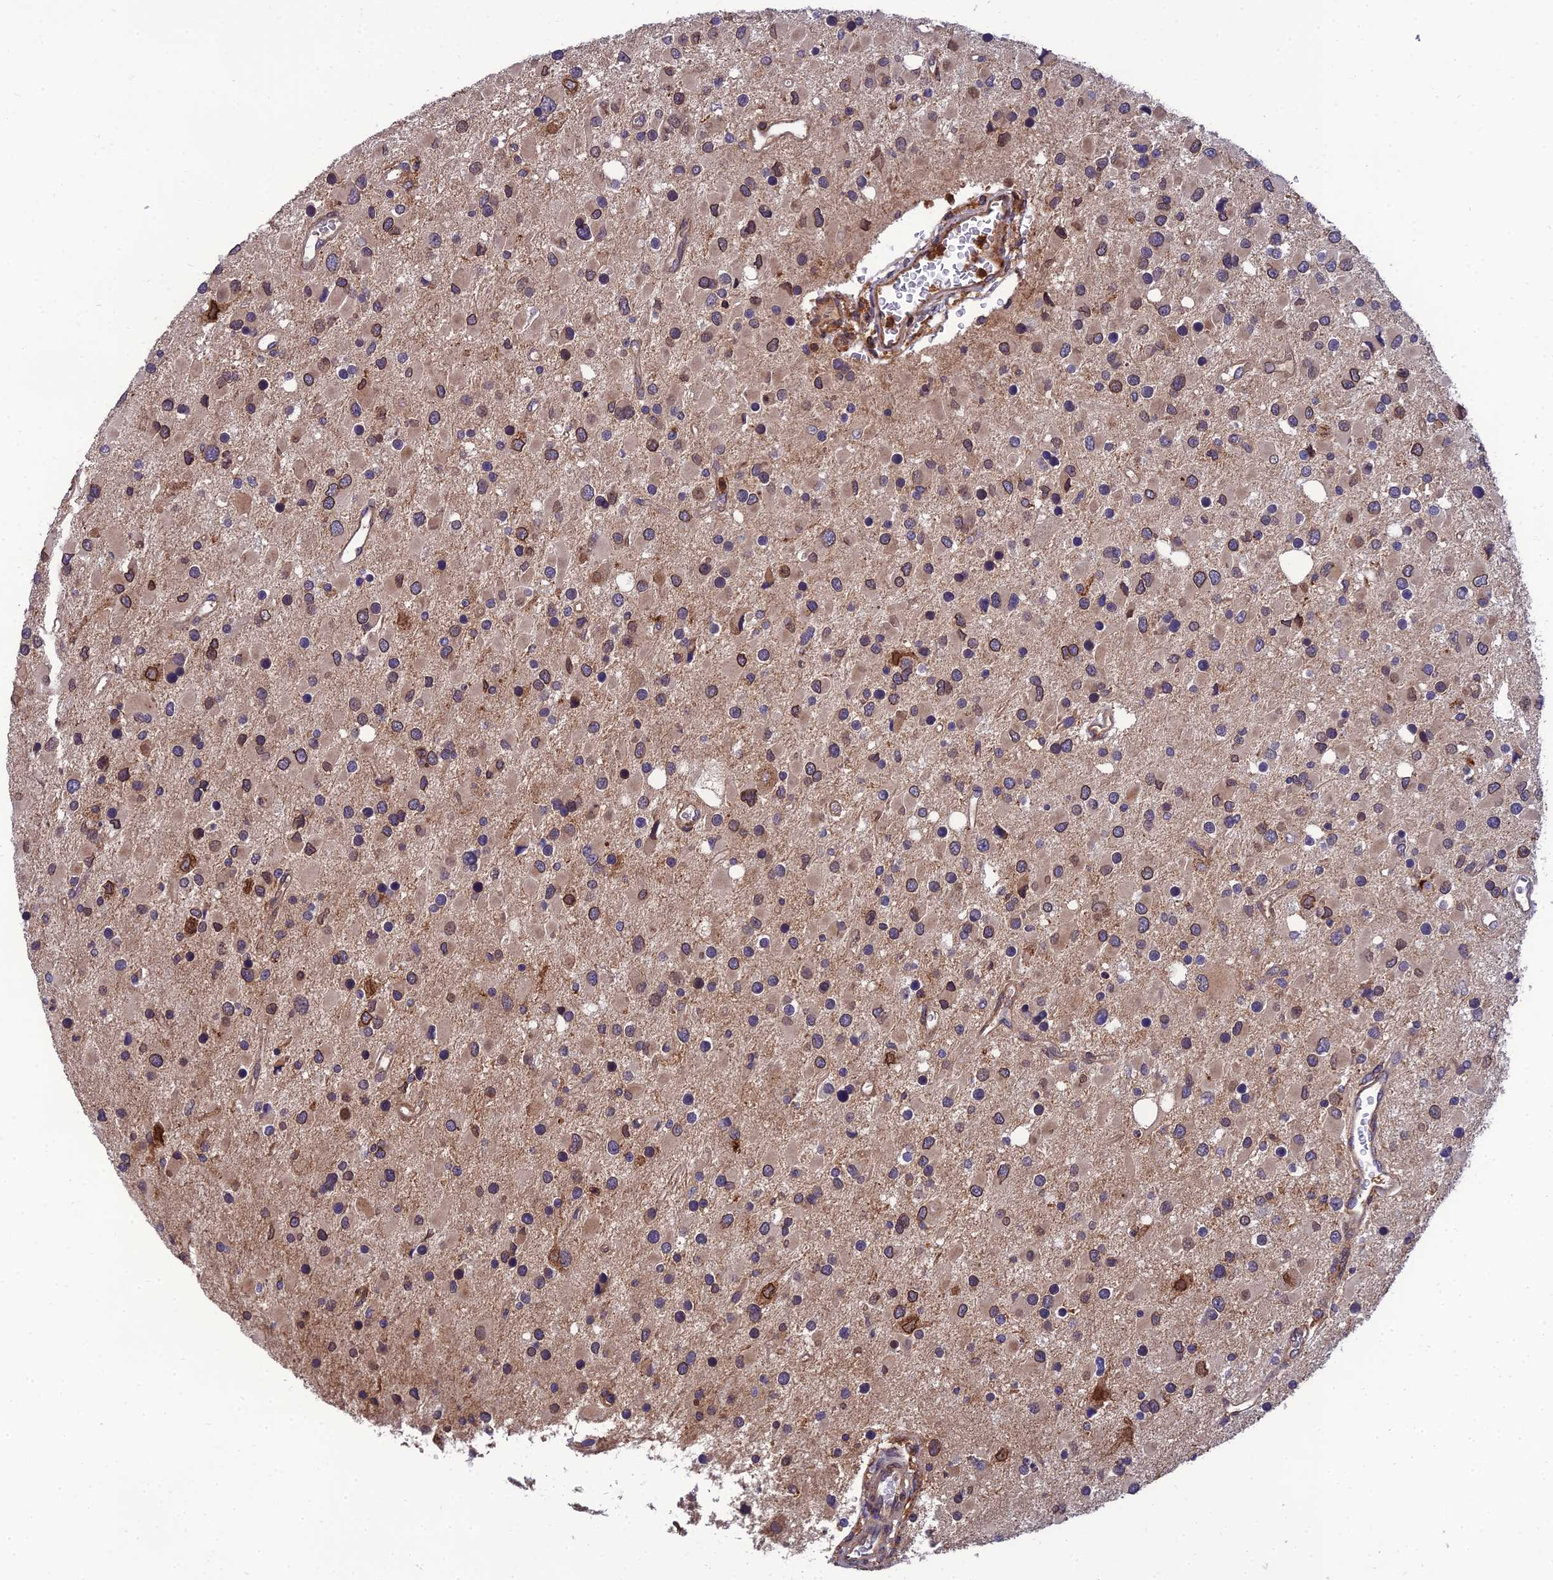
{"staining": {"intensity": "moderate", "quantity": "<25%", "location": "cytoplasmic/membranous,nuclear"}, "tissue": "glioma", "cell_type": "Tumor cells", "image_type": "cancer", "snomed": [{"axis": "morphology", "description": "Glioma, malignant, High grade"}, {"axis": "topography", "description": "Brain"}], "caption": "Protein analysis of malignant glioma (high-grade) tissue shows moderate cytoplasmic/membranous and nuclear positivity in about <25% of tumor cells.", "gene": "UMAD1", "patient": {"sex": "male", "age": 53}}